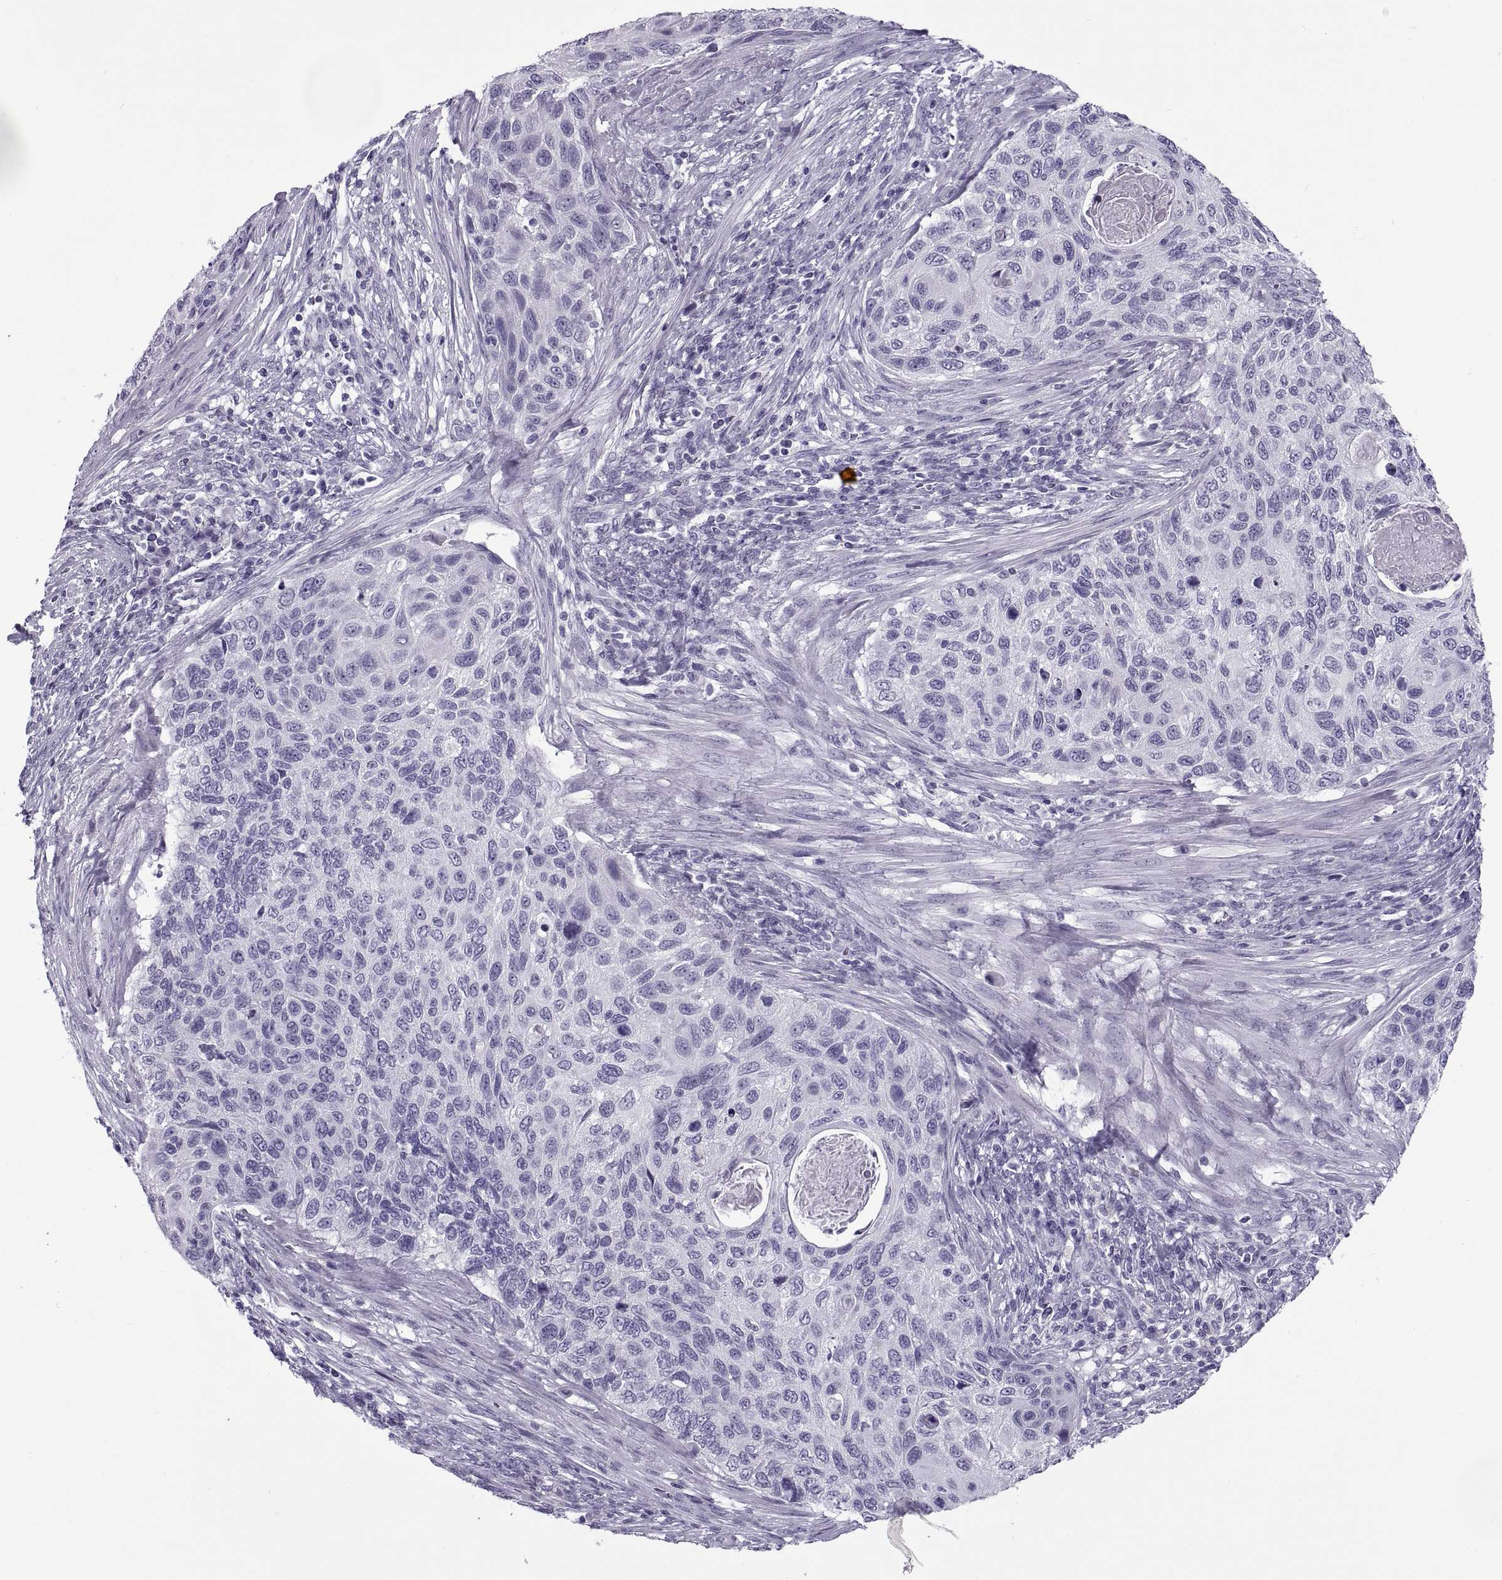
{"staining": {"intensity": "negative", "quantity": "none", "location": "none"}, "tissue": "cervical cancer", "cell_type": "Tumor cells", "image_type": "cancer", "snomed": [{"axis": "morphology", "description": "Squamous cell carcinoma, NOS"}, {"axis": "topography", "description": "Cervix"}], "caption": "Immunohistochemistry (IHC) histopathology image of human squamous cell carcinoma (cervical) stained for a protein (brown), which shows no expression in tumor cells.", "gene": "RLBP1", "patient": {"sex": "female", "age": 70}}